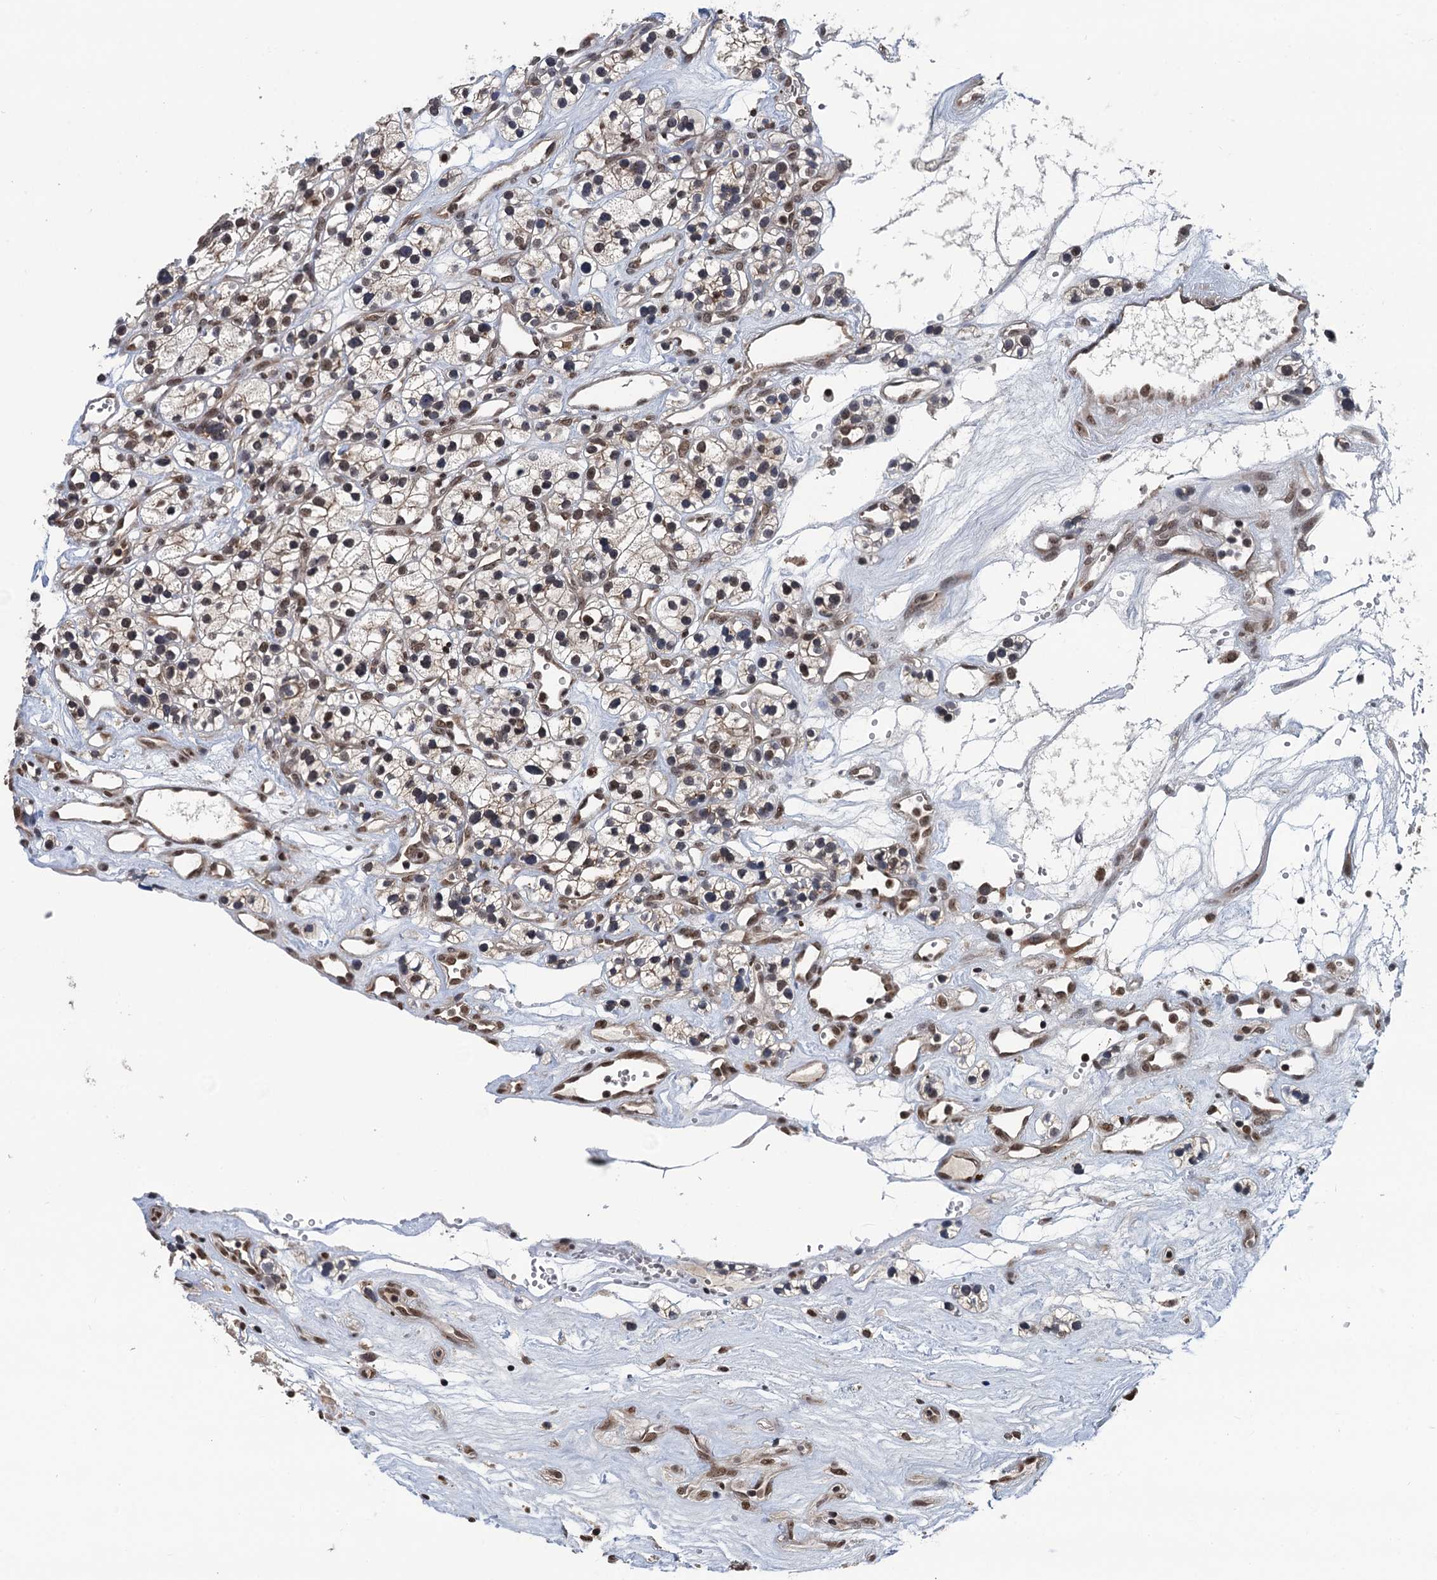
{"staining": {"intensity": "moderate", "quantity": "<25%", "location": "nuclear"}, "tissue": "renal cancer", "cell_type": "Tumor cells", "image_type": "cancer", "snomed": [{"axis": "morphology", "description": "Adenocarcinoma, NOS"}, {"axis": "topography", "description": "Kidney"}], "caption": "Immunohistochemistry image of human renal cancer stained for a protein (brown), which reveals low levels of moderate nuclear expression in about <25% of tumor cells.", "gene": "RASSF4", "patient": {"sex": "female", "age": 57}}